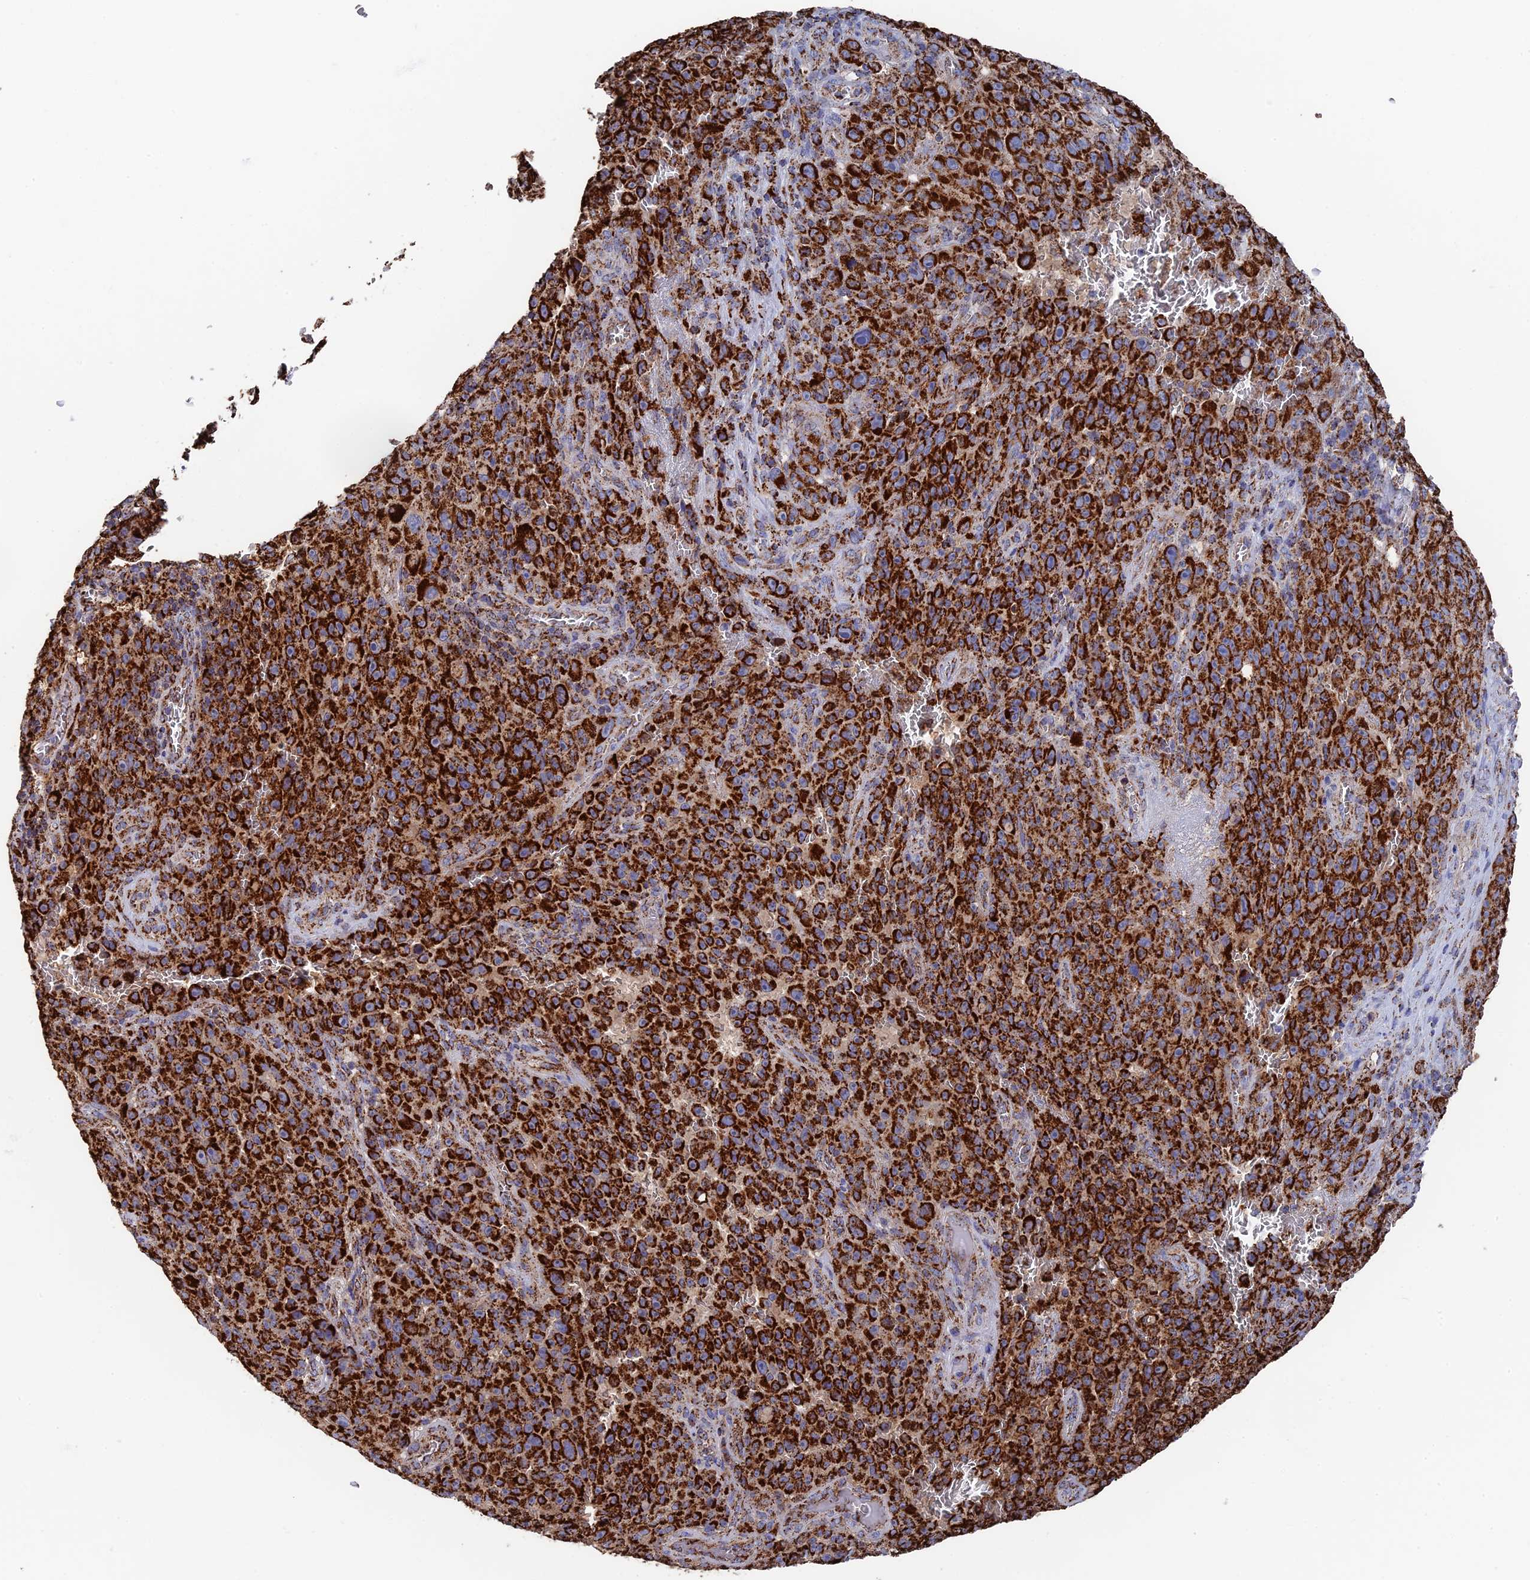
{"staining": {"intensity": "strong", "quantity": ">75%", "location": "cytoplasmic/membranous"}, "tissue": "melanoma", "cell_type": "Tumor cells", "image_type": "cancer", "snomed": [{"axis": "morphology", "description": "Malignant melanoma, NOS"}, {"axis": "topography", "description": "Skin"}], "caption": "Melanoma was stained to show a protein in brown. There is high levels of strong cytoplasmic/membranous expression in about >75% of tumor cells.", "gene": "HAUS8", "patient": {"sex": "female", "age": 82}}